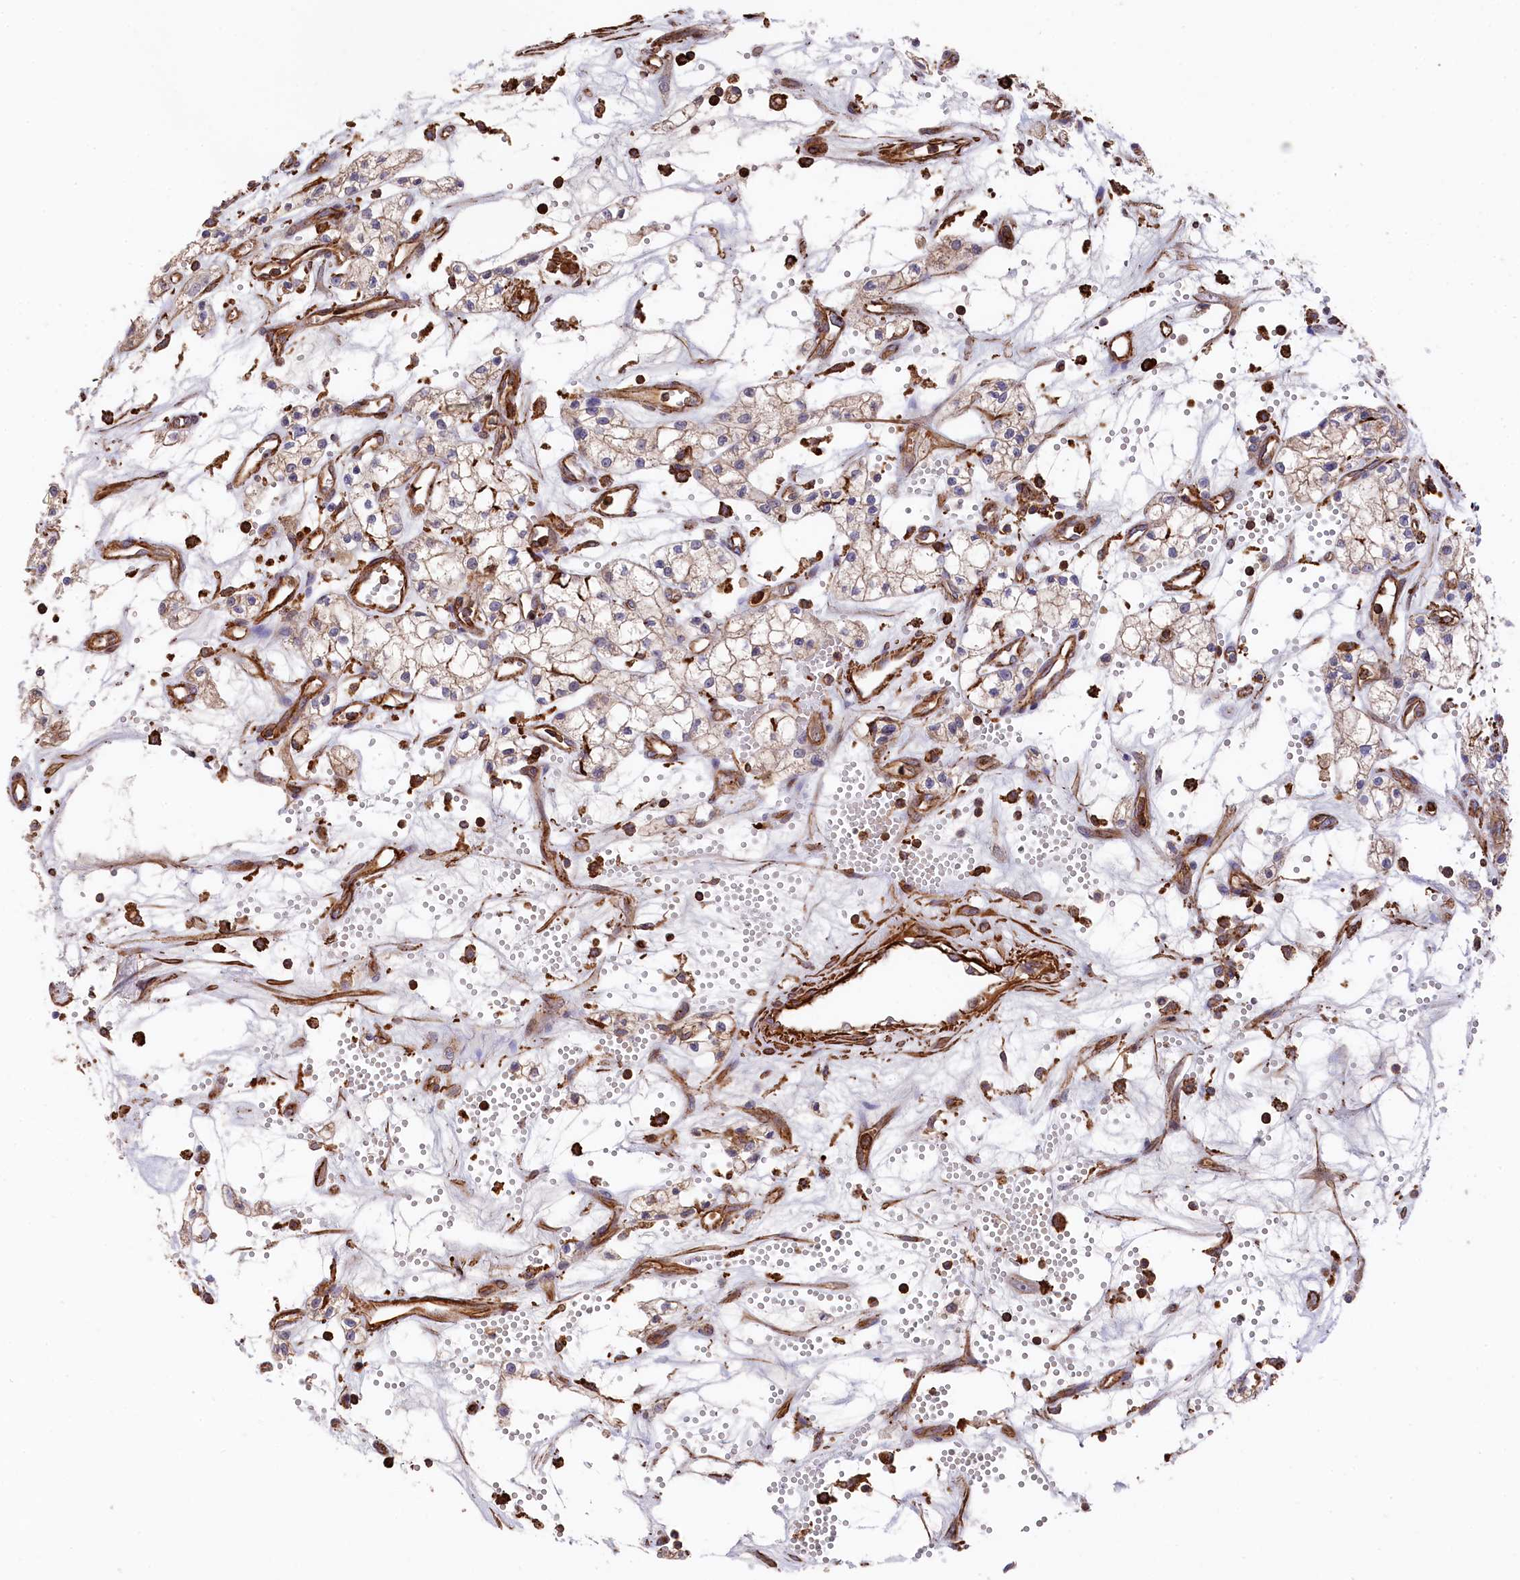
{"staining": {"intensity": "weak", "quantity": "<25%", "location": "cytoplasmic/membranous"}, "tissue": "renal cancer", "cell_type": "Tumor cells", "image_type": "cancer", "snomed": [{"axis": "morphology", "description": "Adenocarcinoma, NOS"}, {"axis": "topography", "description": "Kidney"}], "caption": "There is no significant staining in tumor cells of renal cancer.", "gene": "RAPSN", "patient": {"sex": "male", "age": 59}}